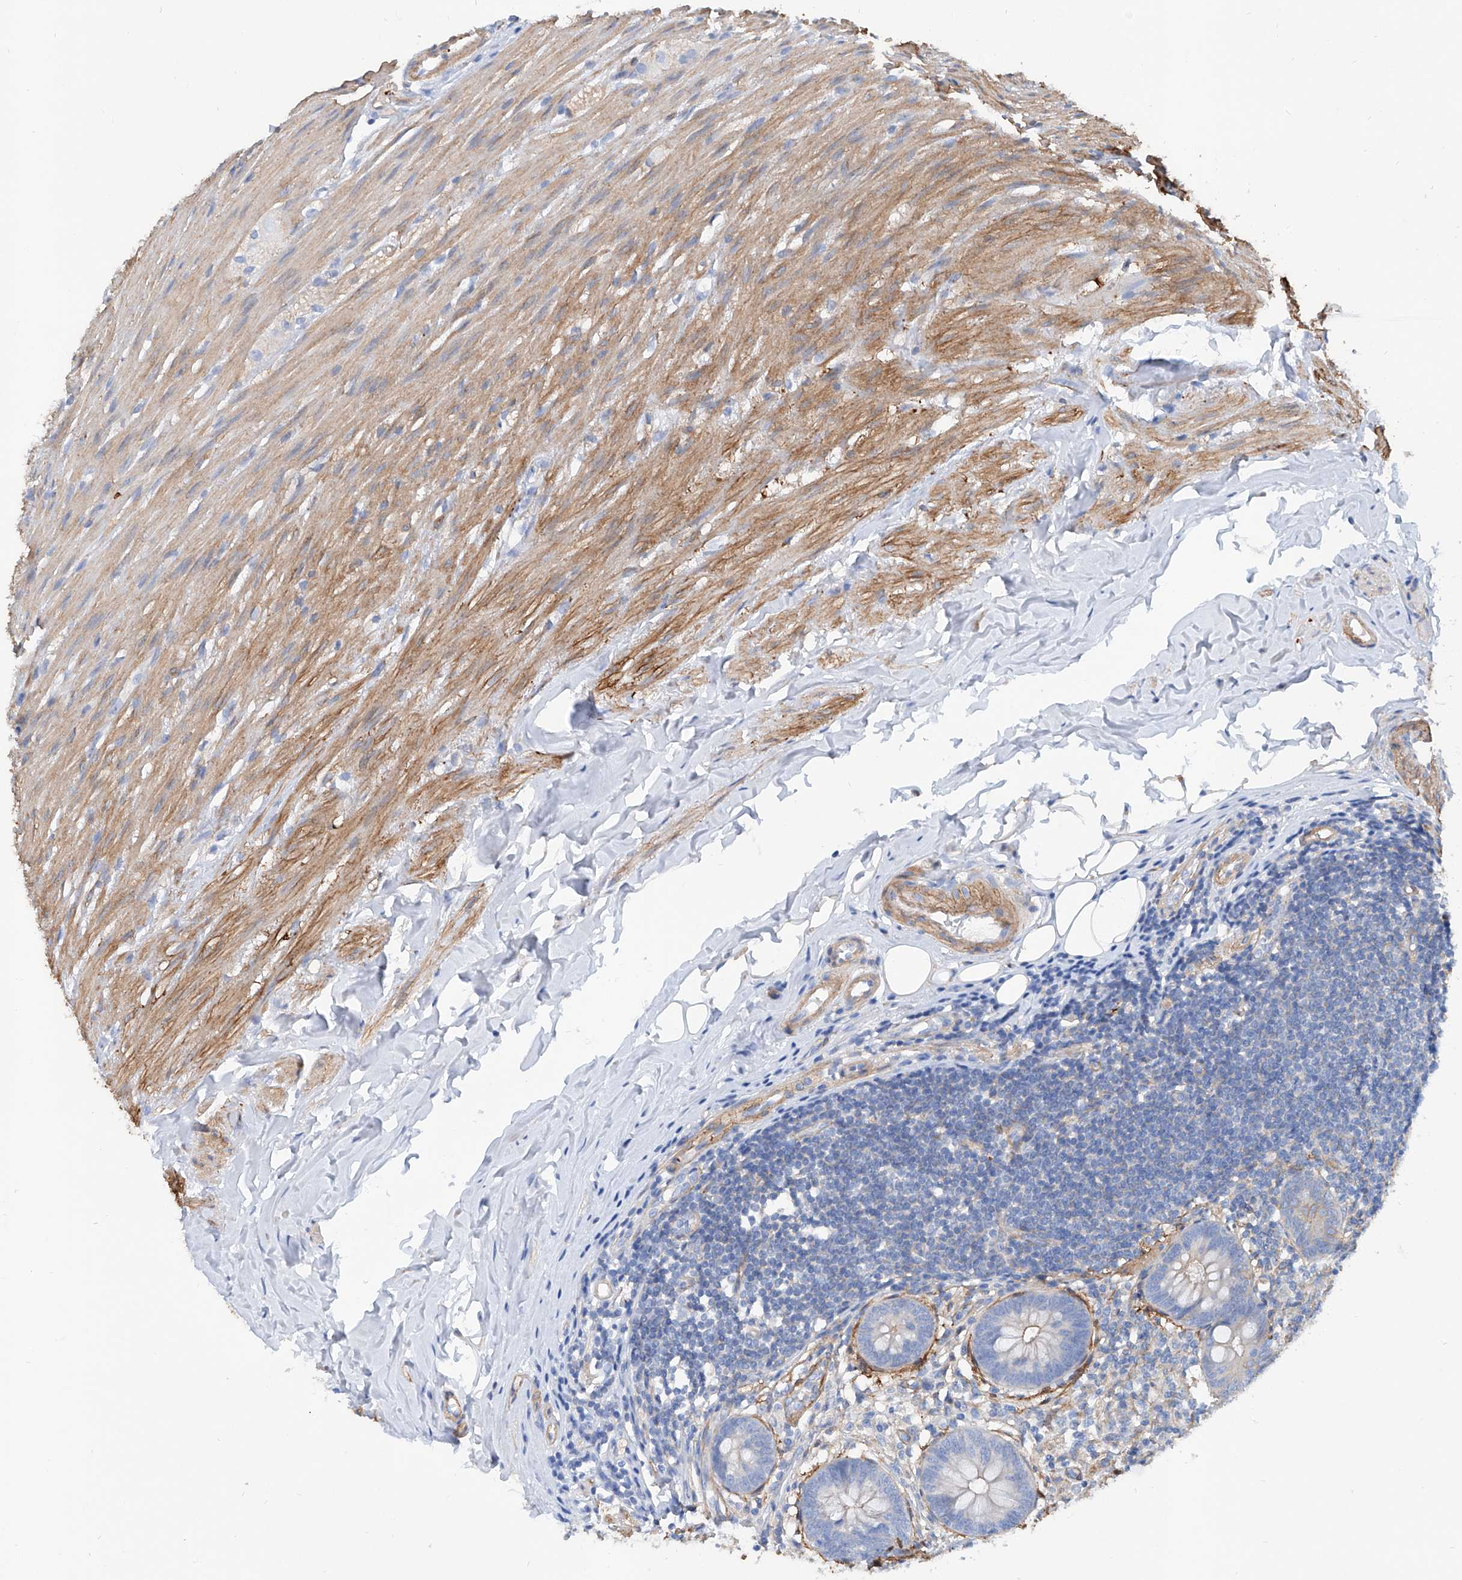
{"staining": {"intensity": "negative", "quantity": "none", "location": "none"}, "tissue": "appendix", "cell_type": "Glandular cells", "image_type": "normal", "snomed": [{"axis": "morphology", "description": "Normal tissue, NOS"}, {"axis": "topography", "description": "Appendix"}], "caption": "Immunohistochemical staining of benign appendix reveals no significant expression in glandular cells.", "gene": "TAS2R60", "patient": {"sex": "female", "age": 62}}